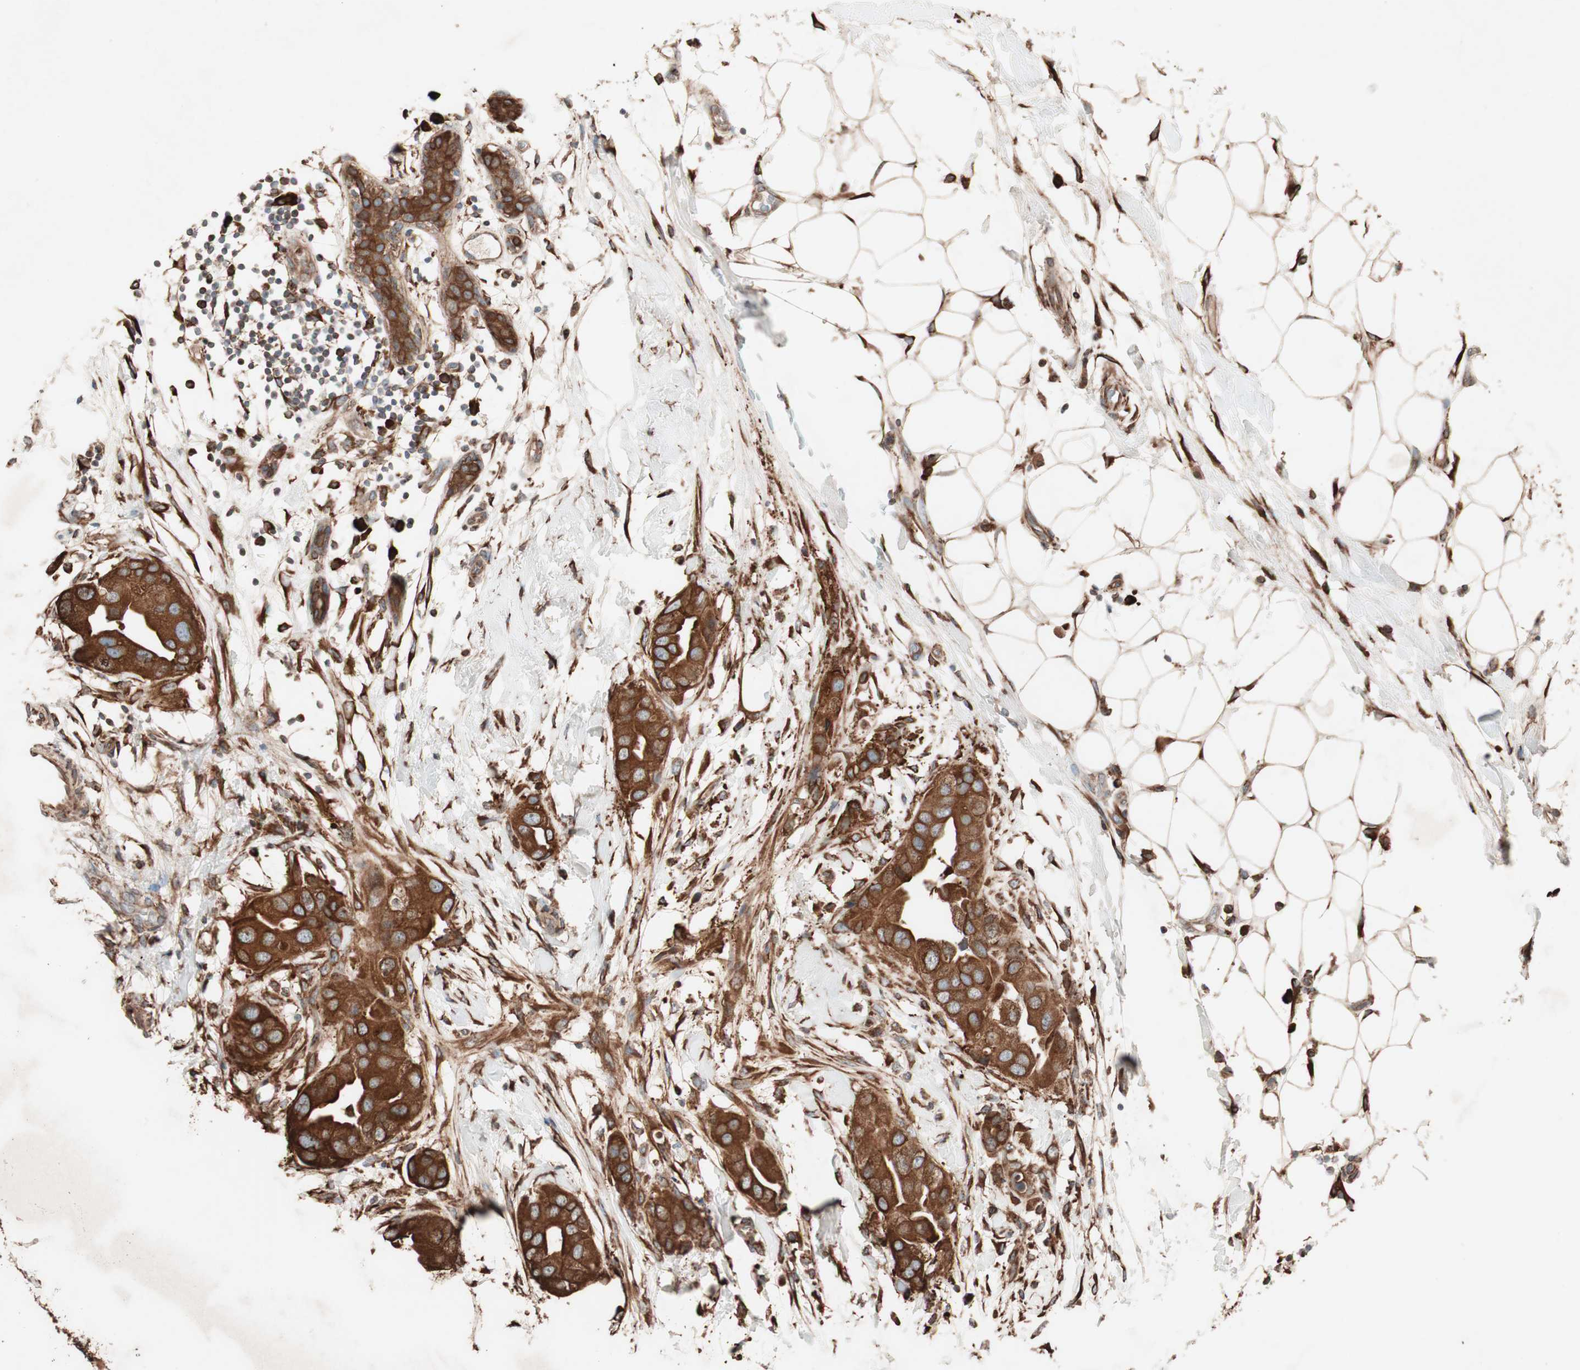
{"staining": {"intensity": "strong", "quantity": ">75%", "location": "cytoplasmic/membranous"}, "tissue": "breast cancer", "cell_type": "Tumor cells", "image_type": "cancer", "snomed": [{"axis": "morphology", "description": "Duct carcinoma"}, {"axis": "topography", "description": "Breast"}], "caption": "The histopathology image exhibits immunohistochemical staining of breast cancer. There is strong cytoplasmic/membranous expression is appreciated in approximately >75% of tumor cells.", "gene": "VEGFA", "patient": {"sex": "female", "age": 40}}